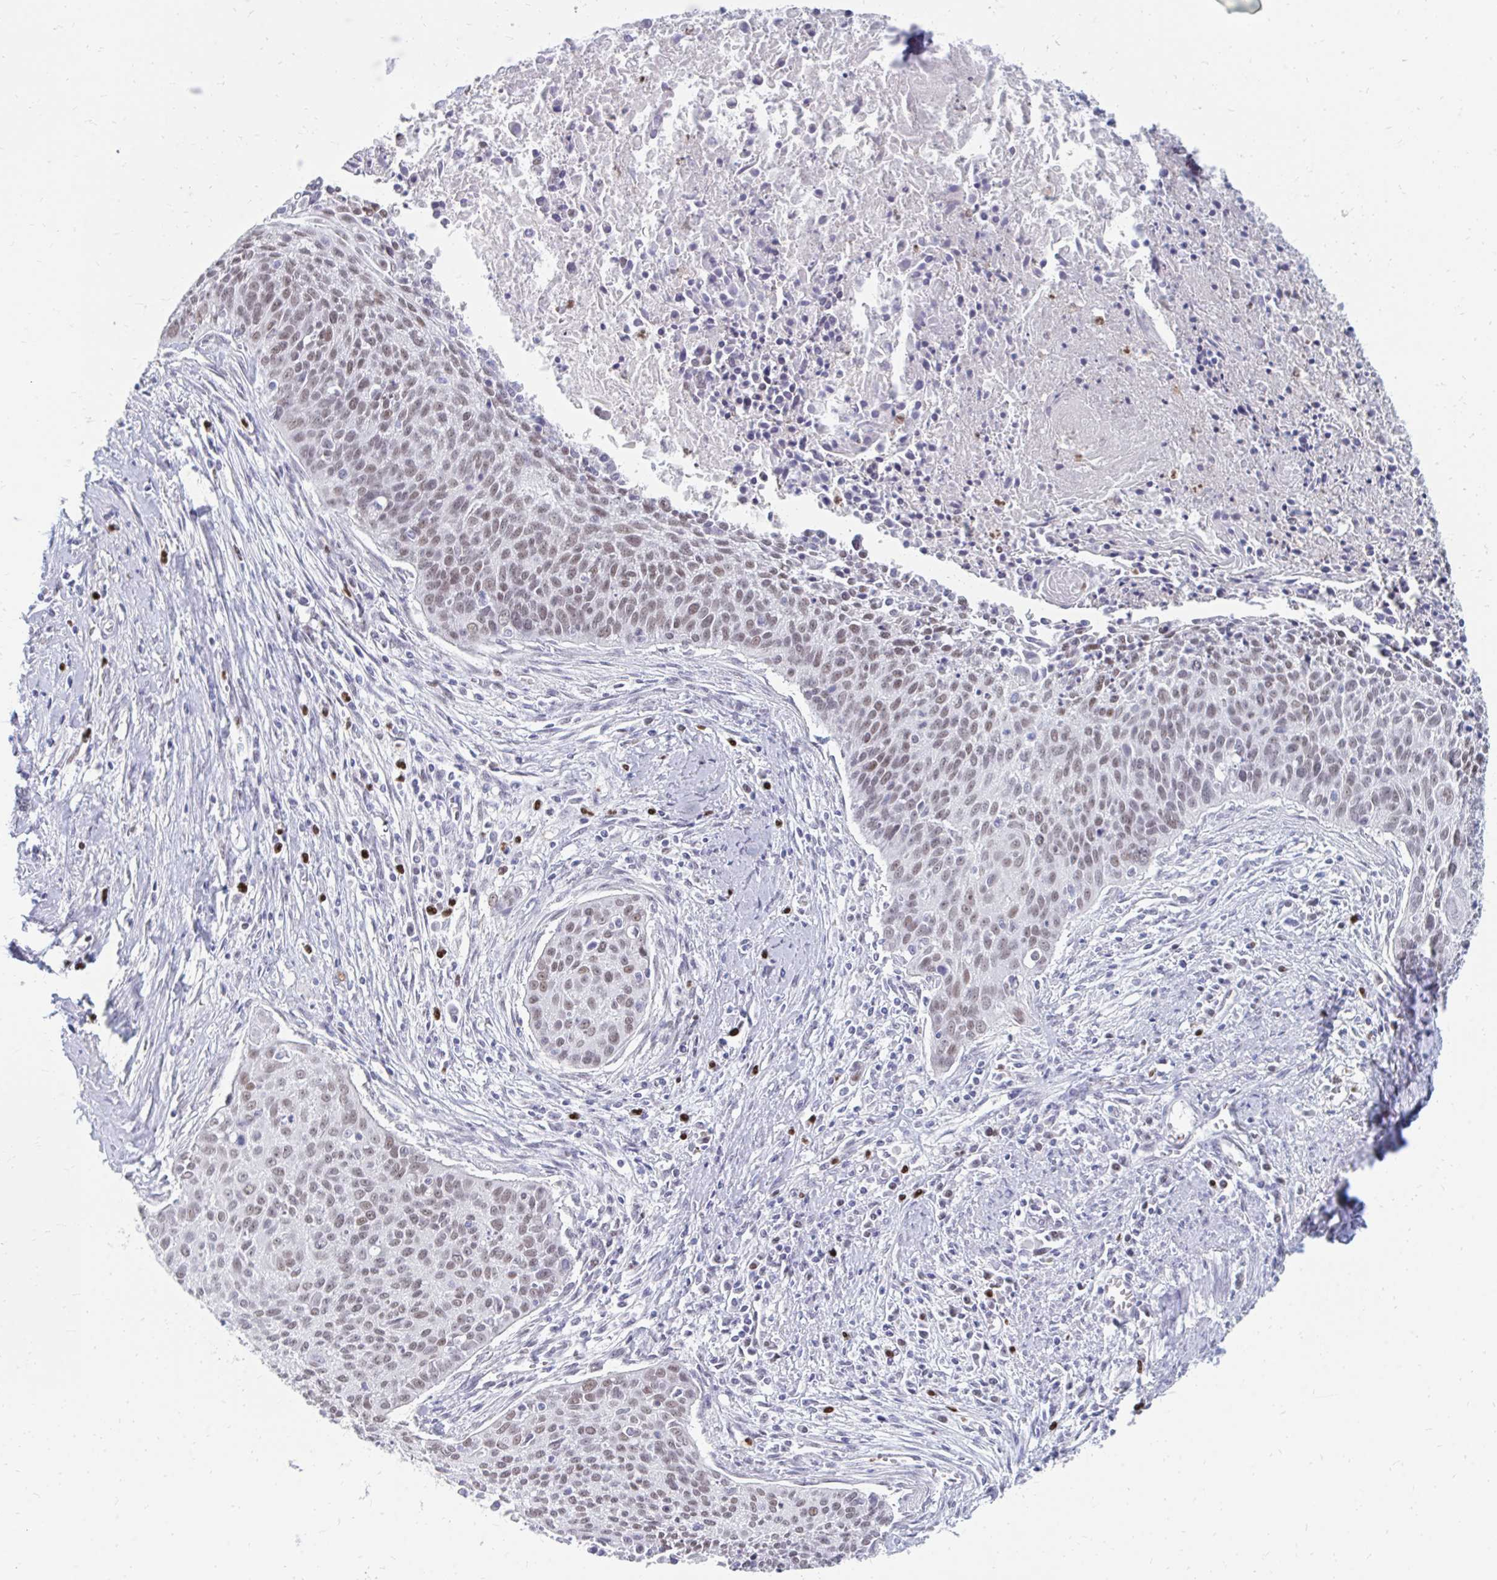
{"staining": {"intensity": "moderate", "quantity": ">75%", "location": "nuclear"}, "tissue": "cervical cancer", "cell_type": "Tumor cells", "image_type": "cancer", "snomed": [{"axis": "morphology", "description": "Squamous cell carcinoma, NOS"}, {"axis": "topography", "description": "Cervix"}], "caption": "Cervical cancer was stained to show a protein in brown. There is medium levels of moderate nuclear positivity in about >75% of tumor cells. The protein of interest is stained brown, and the nuclei are stained in blue (DAB IHC with brightfield microscopy, high magnification).", "gene": "PLK3", "patient": {"sex": "female", "age": 55}}